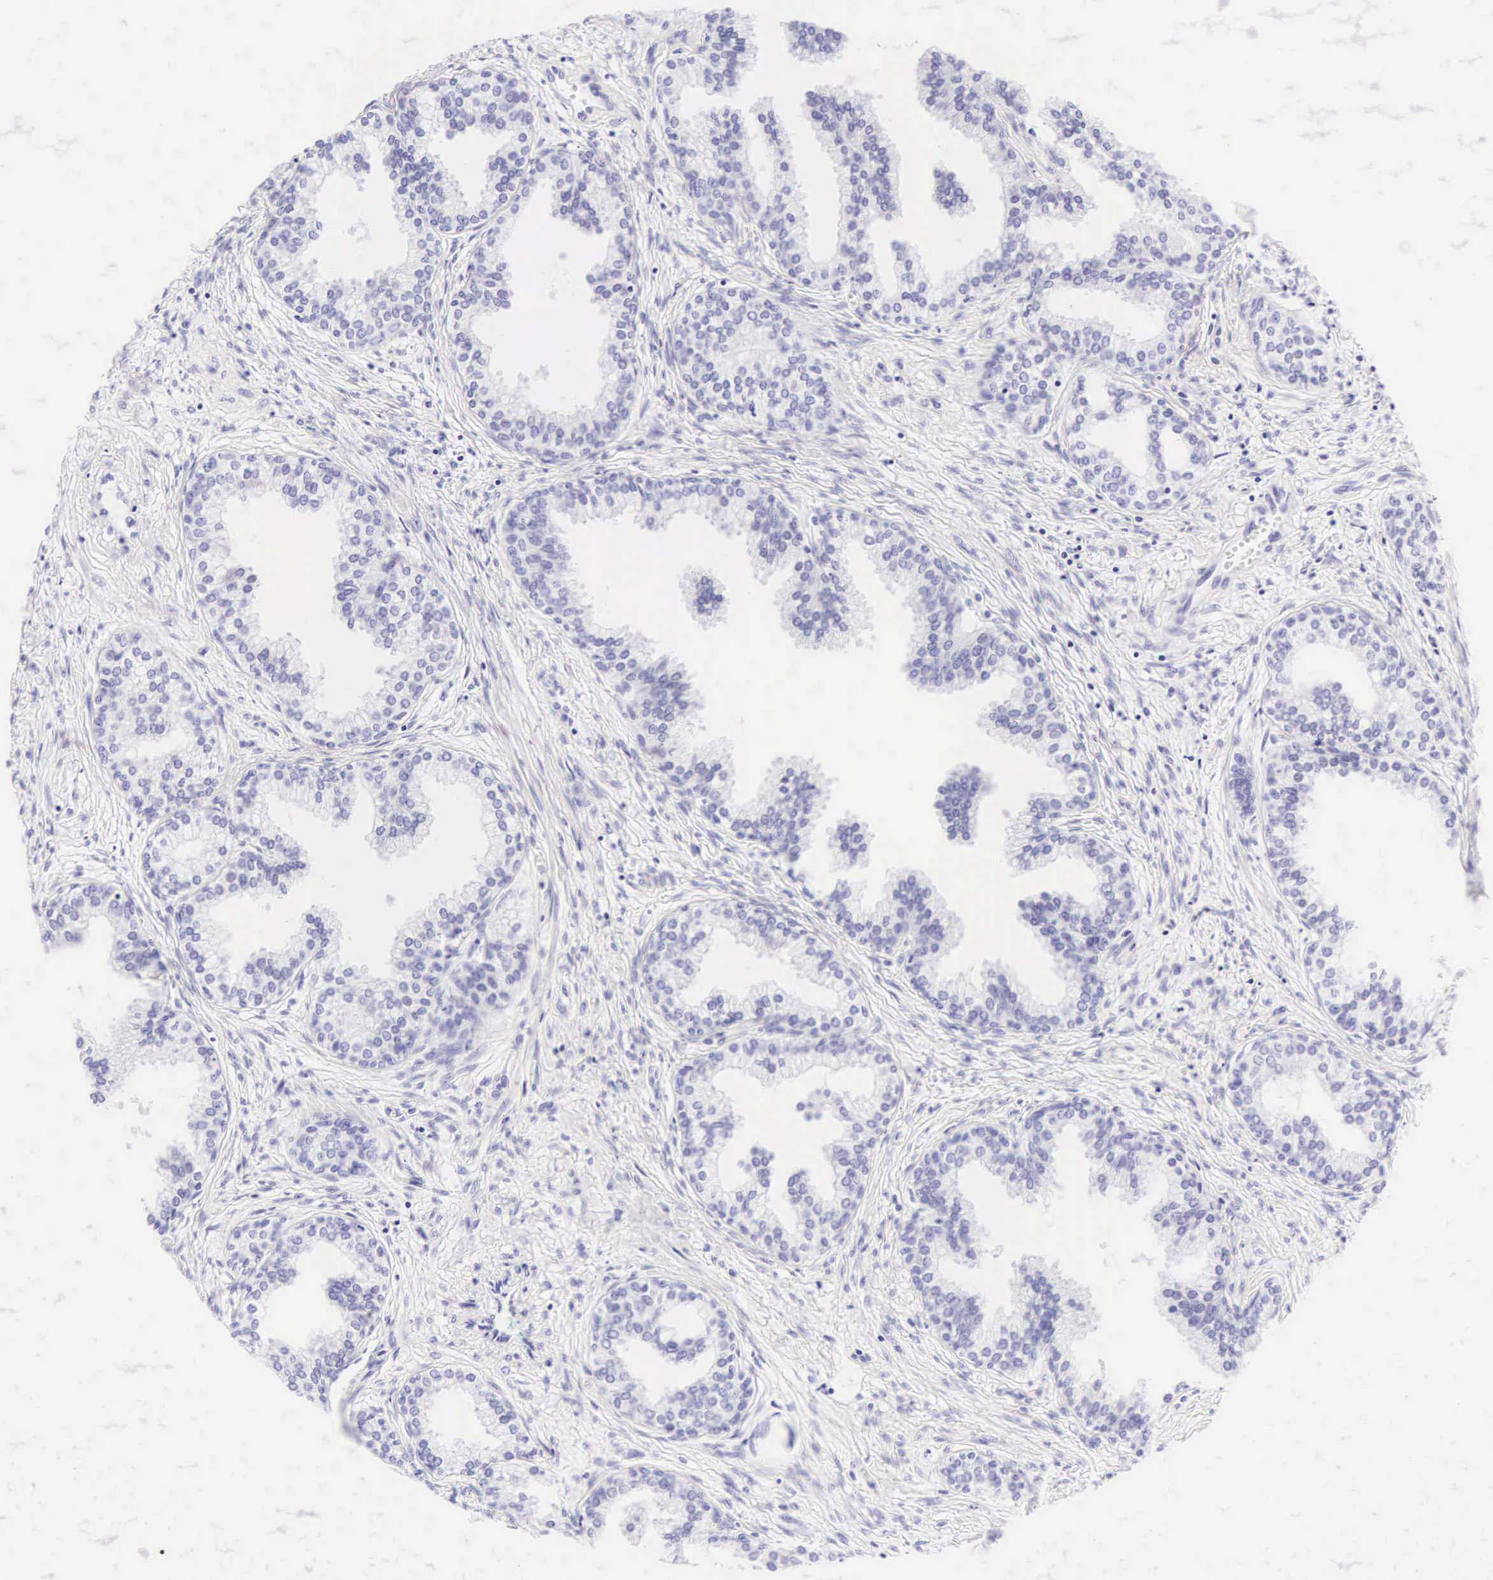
{"staining": {"intensity": "negative", "quantity": "none", "location": "none"}, "tissue": "prostate", "cell_type": "Glandular cells", "image_type": "normal", "snomed": [{"axis": "morphology", "description": "Normal tissue, NOS"}, {"axis": "topography", "description": "Prostate"}], "caption": "A histopathology image of prostate stained for a protein reveals no brown staining in glandular cells. The staining is performed using DAB brown chromogen with nuclei counter-stained in using hematoxylin.", "gene": "CD1A", "patient": {"sex": "male", "age": 68}}